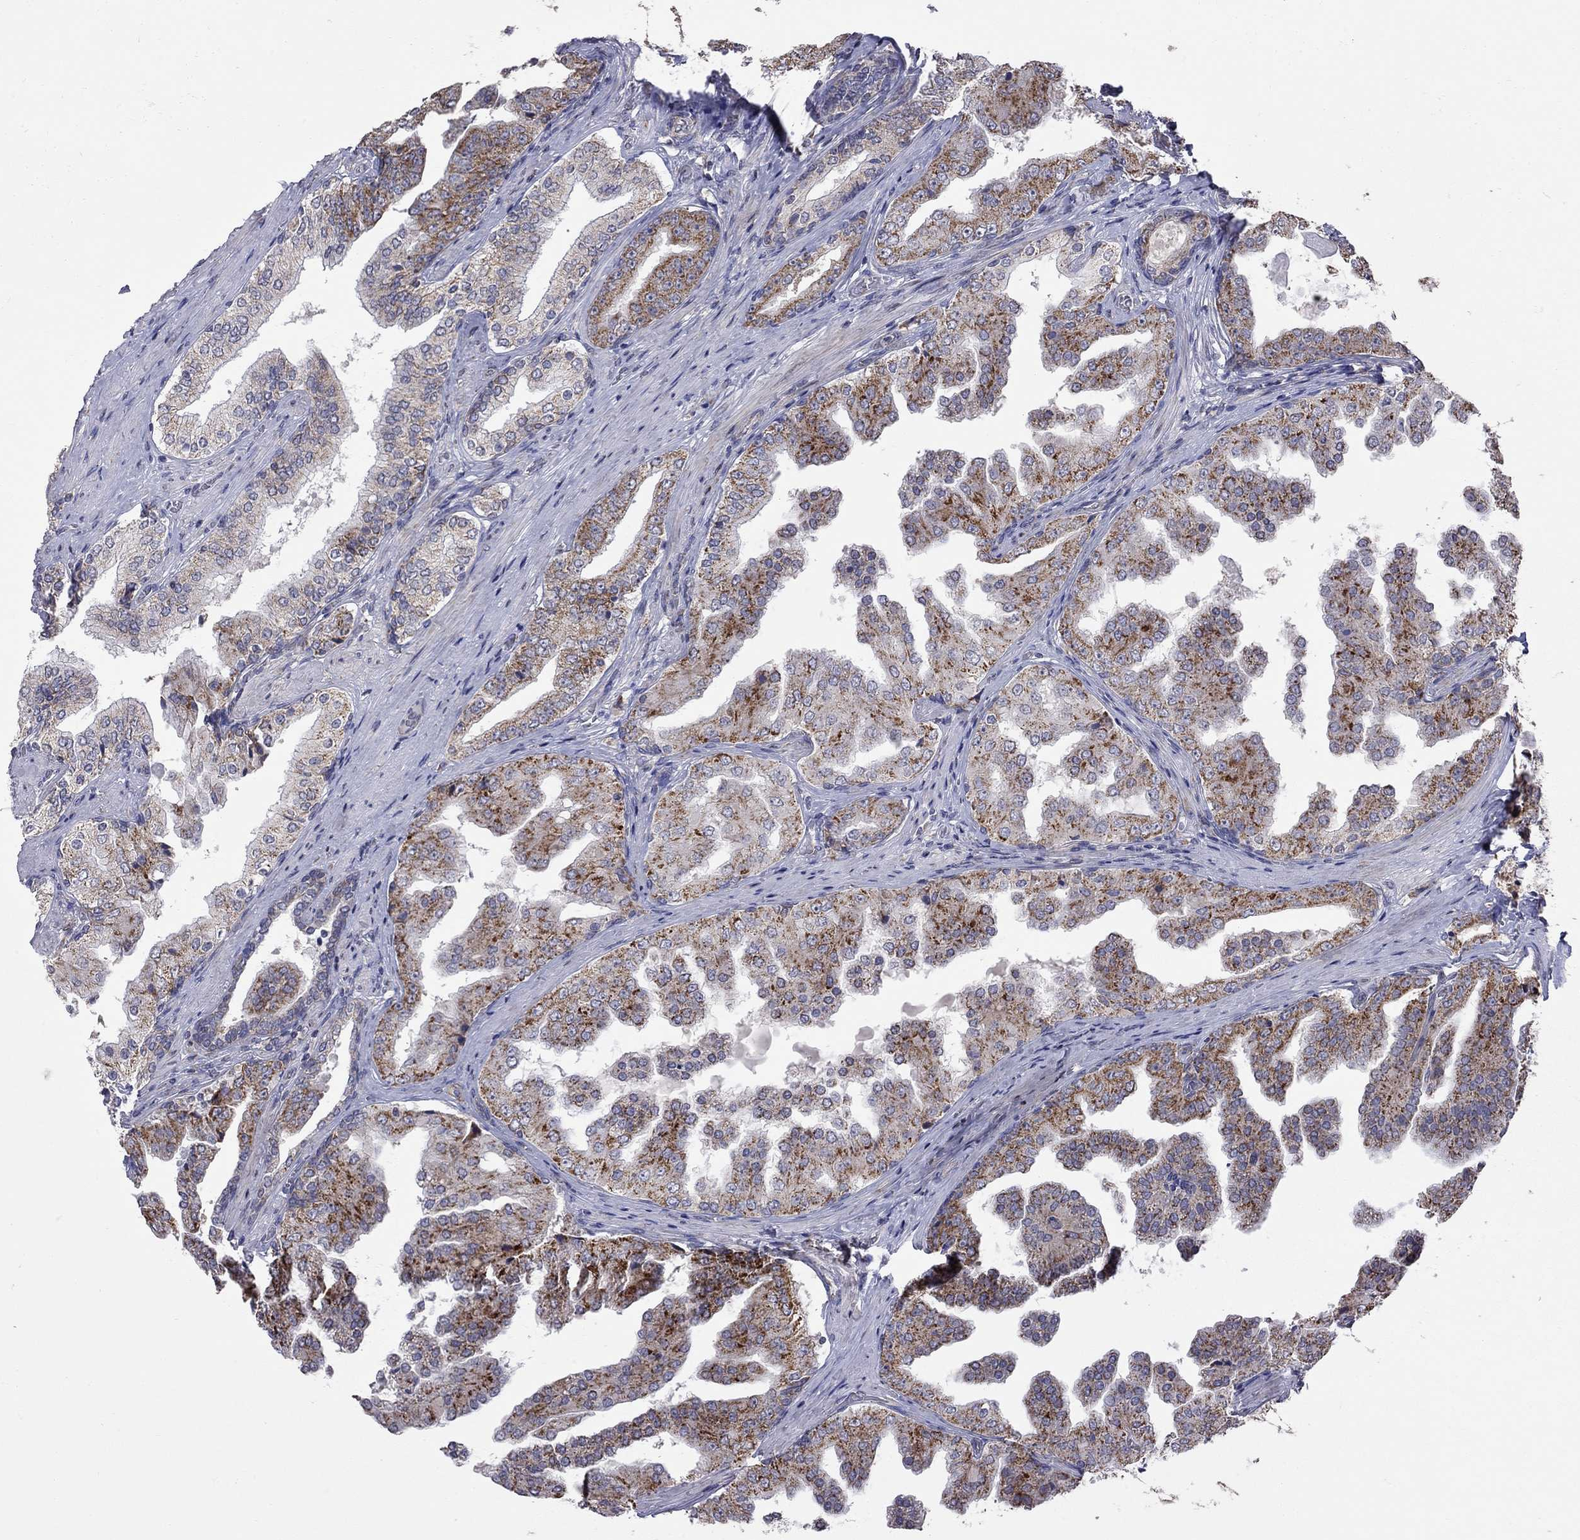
{"staining": {"intensity": "strong", "quantity": ">75%", "location": "cytoplasmic/membranous"}, "tissue": "prostate cancer", "cell_type": "Tumor cells", "image_type": "cancer", "snomed": [{"axis": "morphology", "description": "Adenocarcinoma, Low grade"}, {"axis": "topography", "description": "Prostate and seminal vesicle, NOS"}], "caption": "The micrograph shows staining of prostate adenocarcinoma (low-grade), revealing strong cytoplasmic/membranous protein staining (brown color) within tumor cells.", "gene": "NDUFB1", "patient": {"sex": "male", "age": 61}}